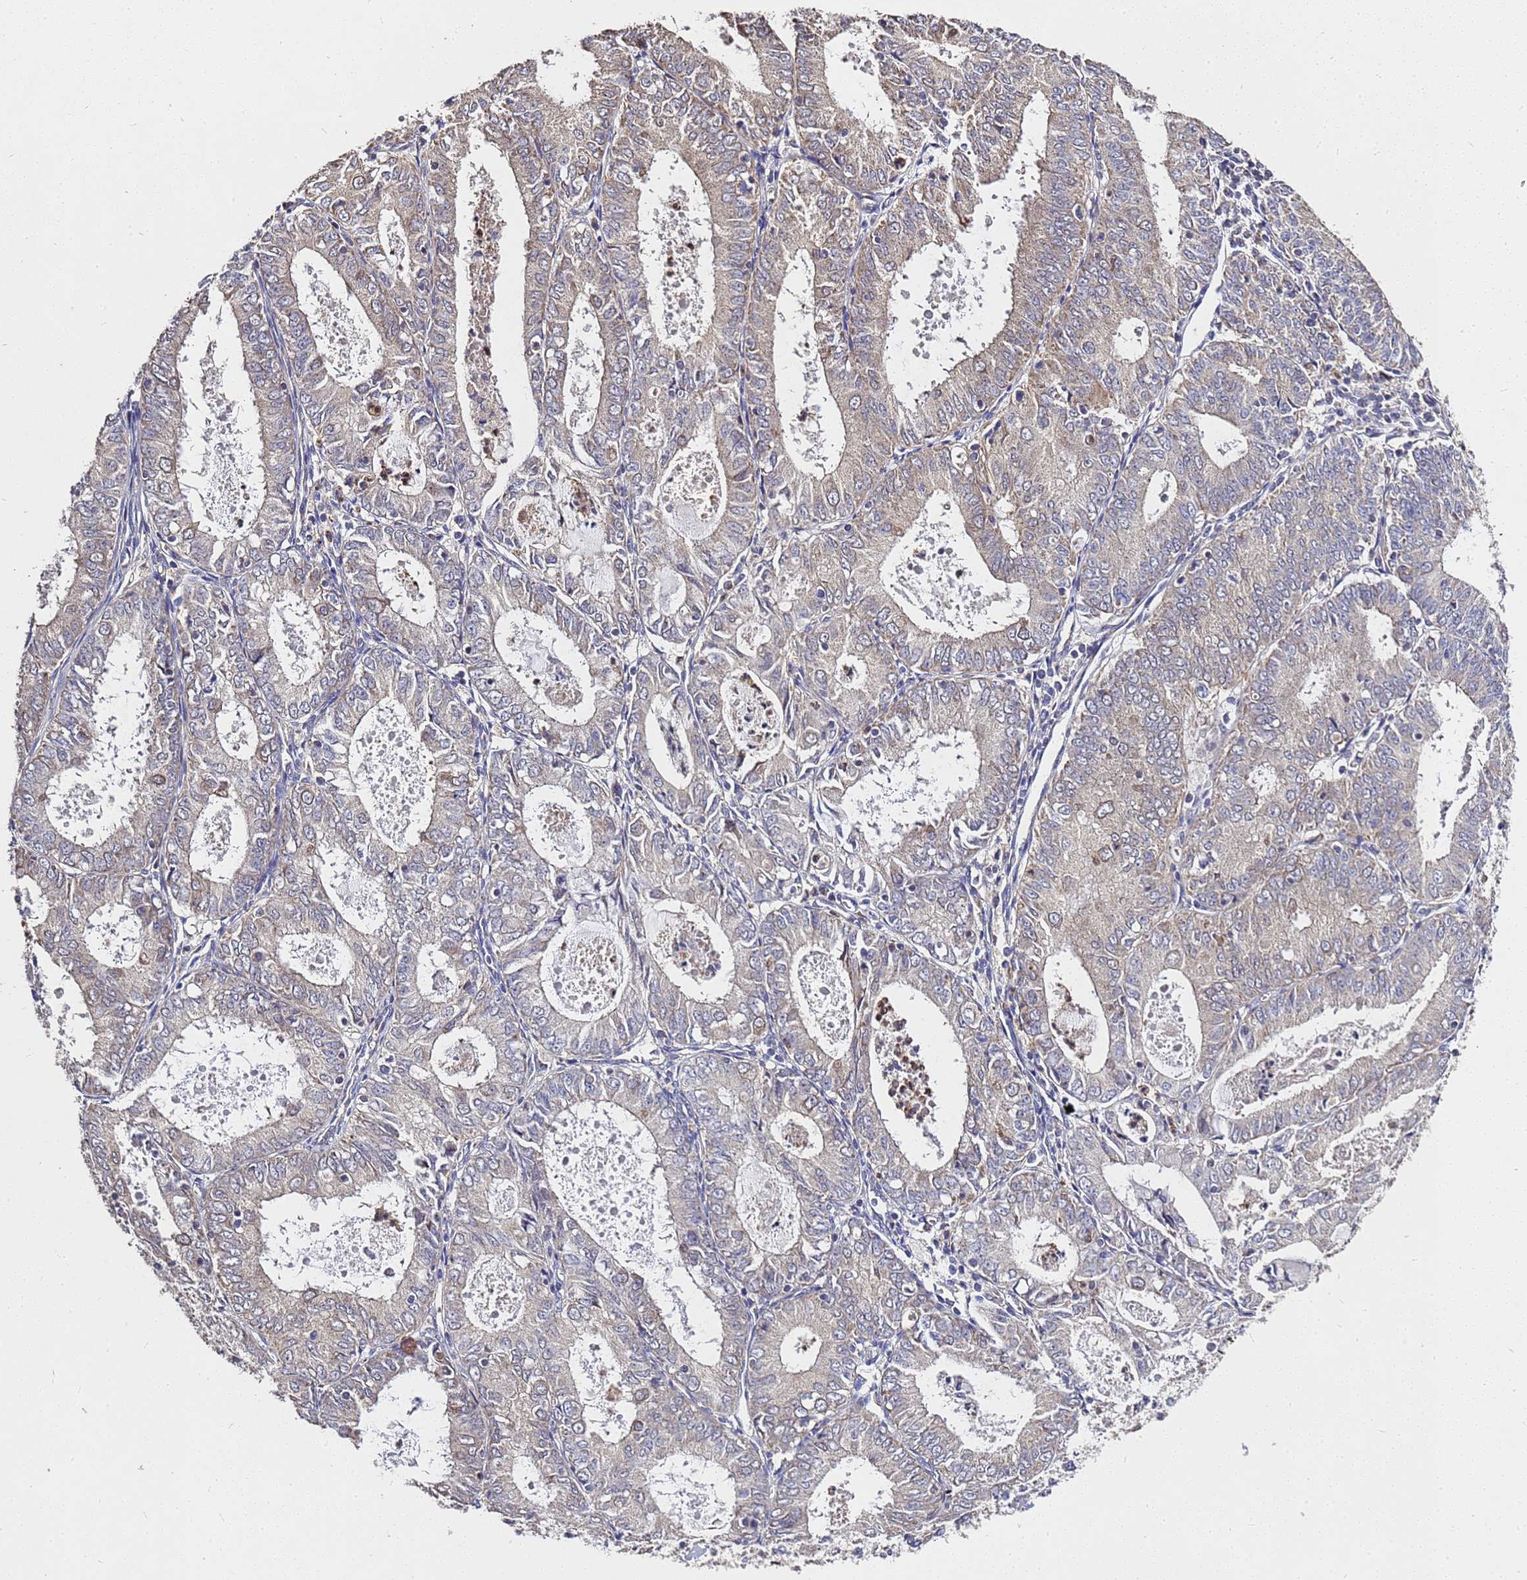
{"staining": {"intensity": "moderate", "quantity": "<25%", "location": "cytoplasmic/membranous"}, "tissue": "endometrial cancer", "cell_type": "Tumor cells", "image_type": "cancer", "snomed": [{"axis": "morphology", "description": "Adenocarcinoma, NOS"}, {"axis": "topography", "description": "Endometrium"}], "caption": "Human endometrial cancer stained with a brown dye shows moderate cytoplasmic/membranous positive positivity in approximately <25% of tumor cells.", "gene": "RSPRY1", "patient": {"sex": "female", "age": 57}}